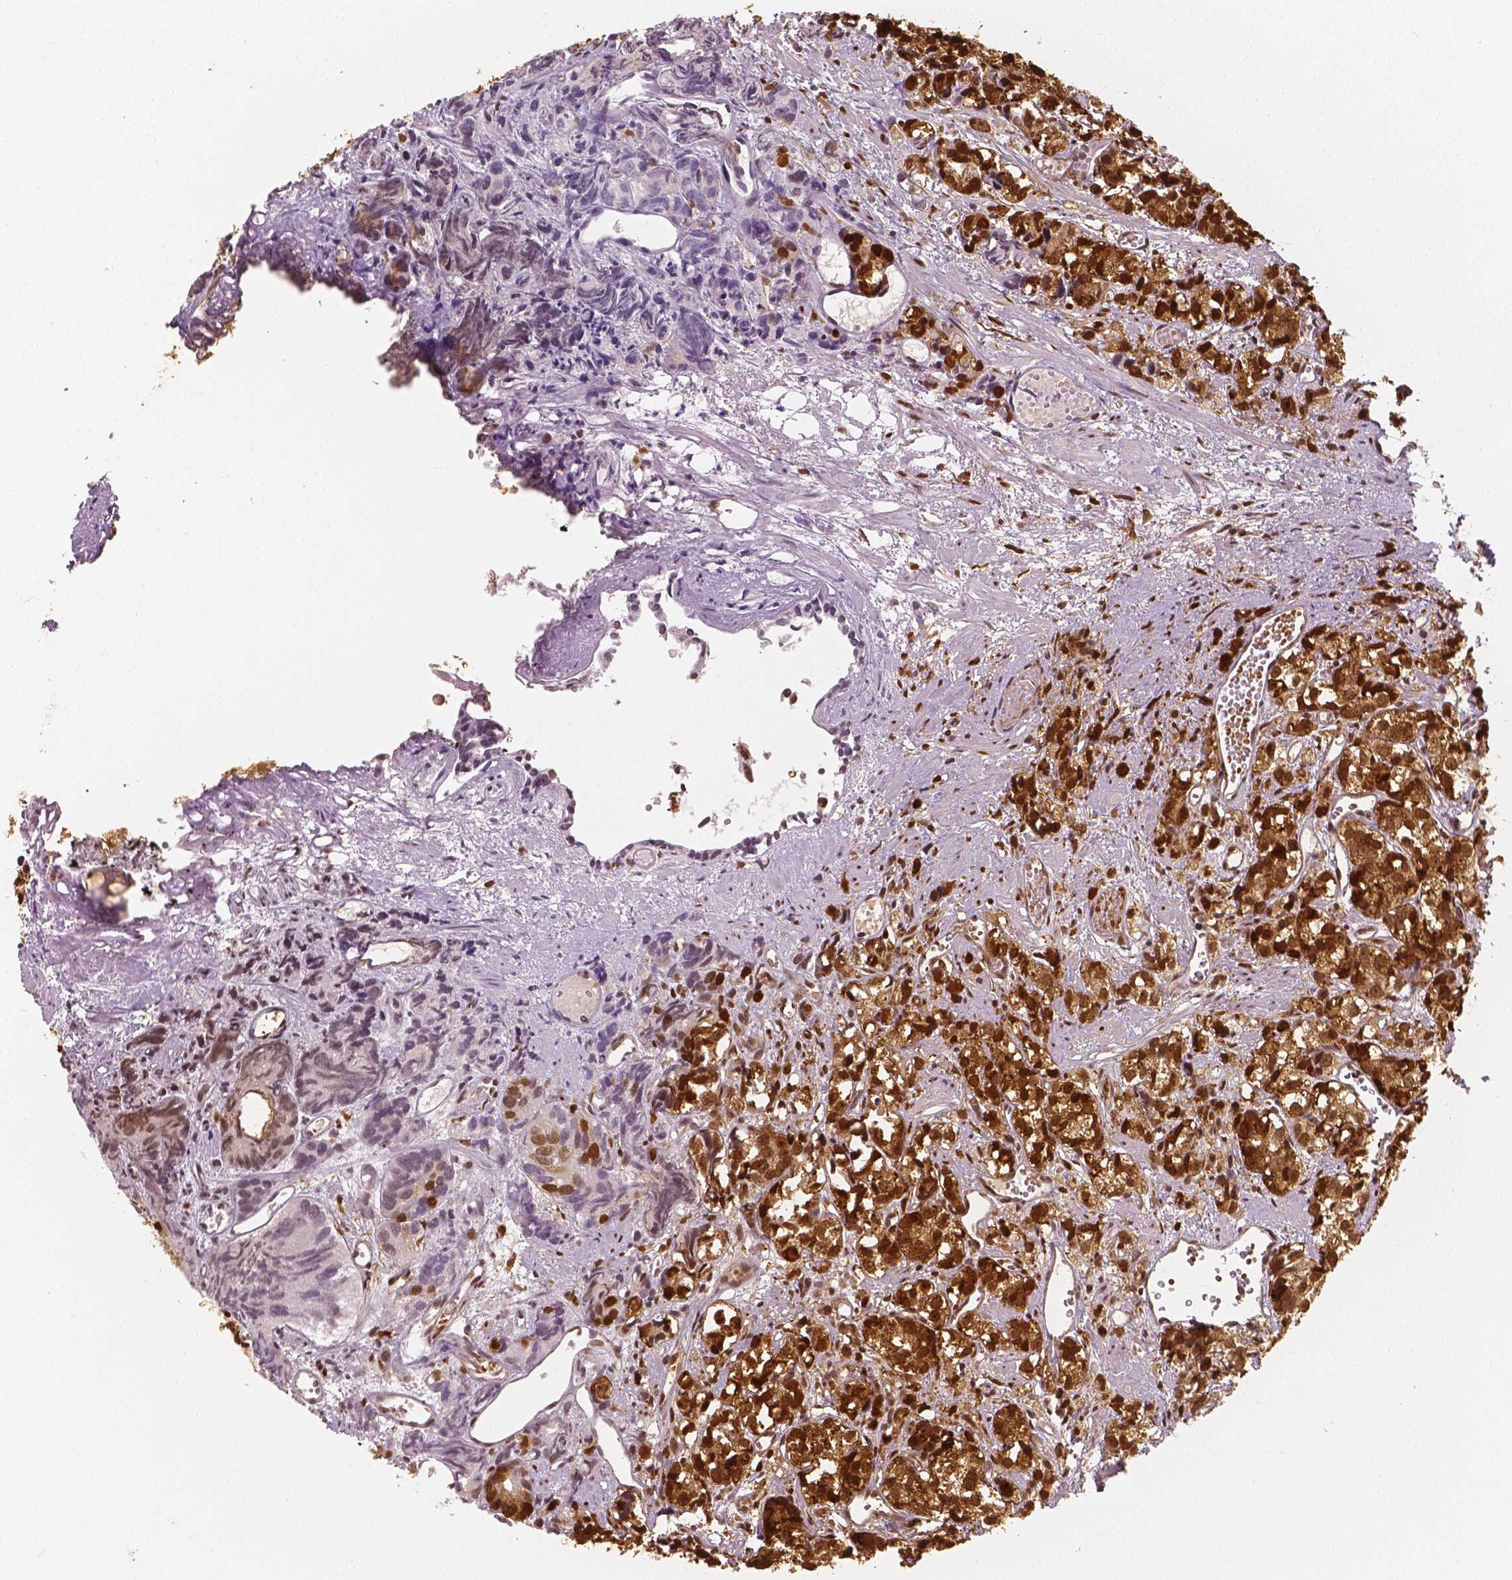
{"staining": {"intensity": "strong", "quantity": ">75%", "location": "cytoplasmic/membranous,nuclear"}, "tissue": "prostate cancer", "cell_type": "Tumor cells", "image_type": "cancer", "snomed": [{"axis": "morphology", "description": "Adenocarcinoma, High grade"}, {"axis": "topography", "description": "Prostate"}], "caption": "High-magnification brightfield microscopy of prostate cancer (adenocarcinoma (high-grade)) stained with DAB (brown) and counterstained with hematoxylin (blue). tumor cells exhibit strong cytoplasmic/membranous and nuclear expression is present in about>75% of cells.", "gene": "NUCKS1", "patient": {"sex": "male", "age": 77}}